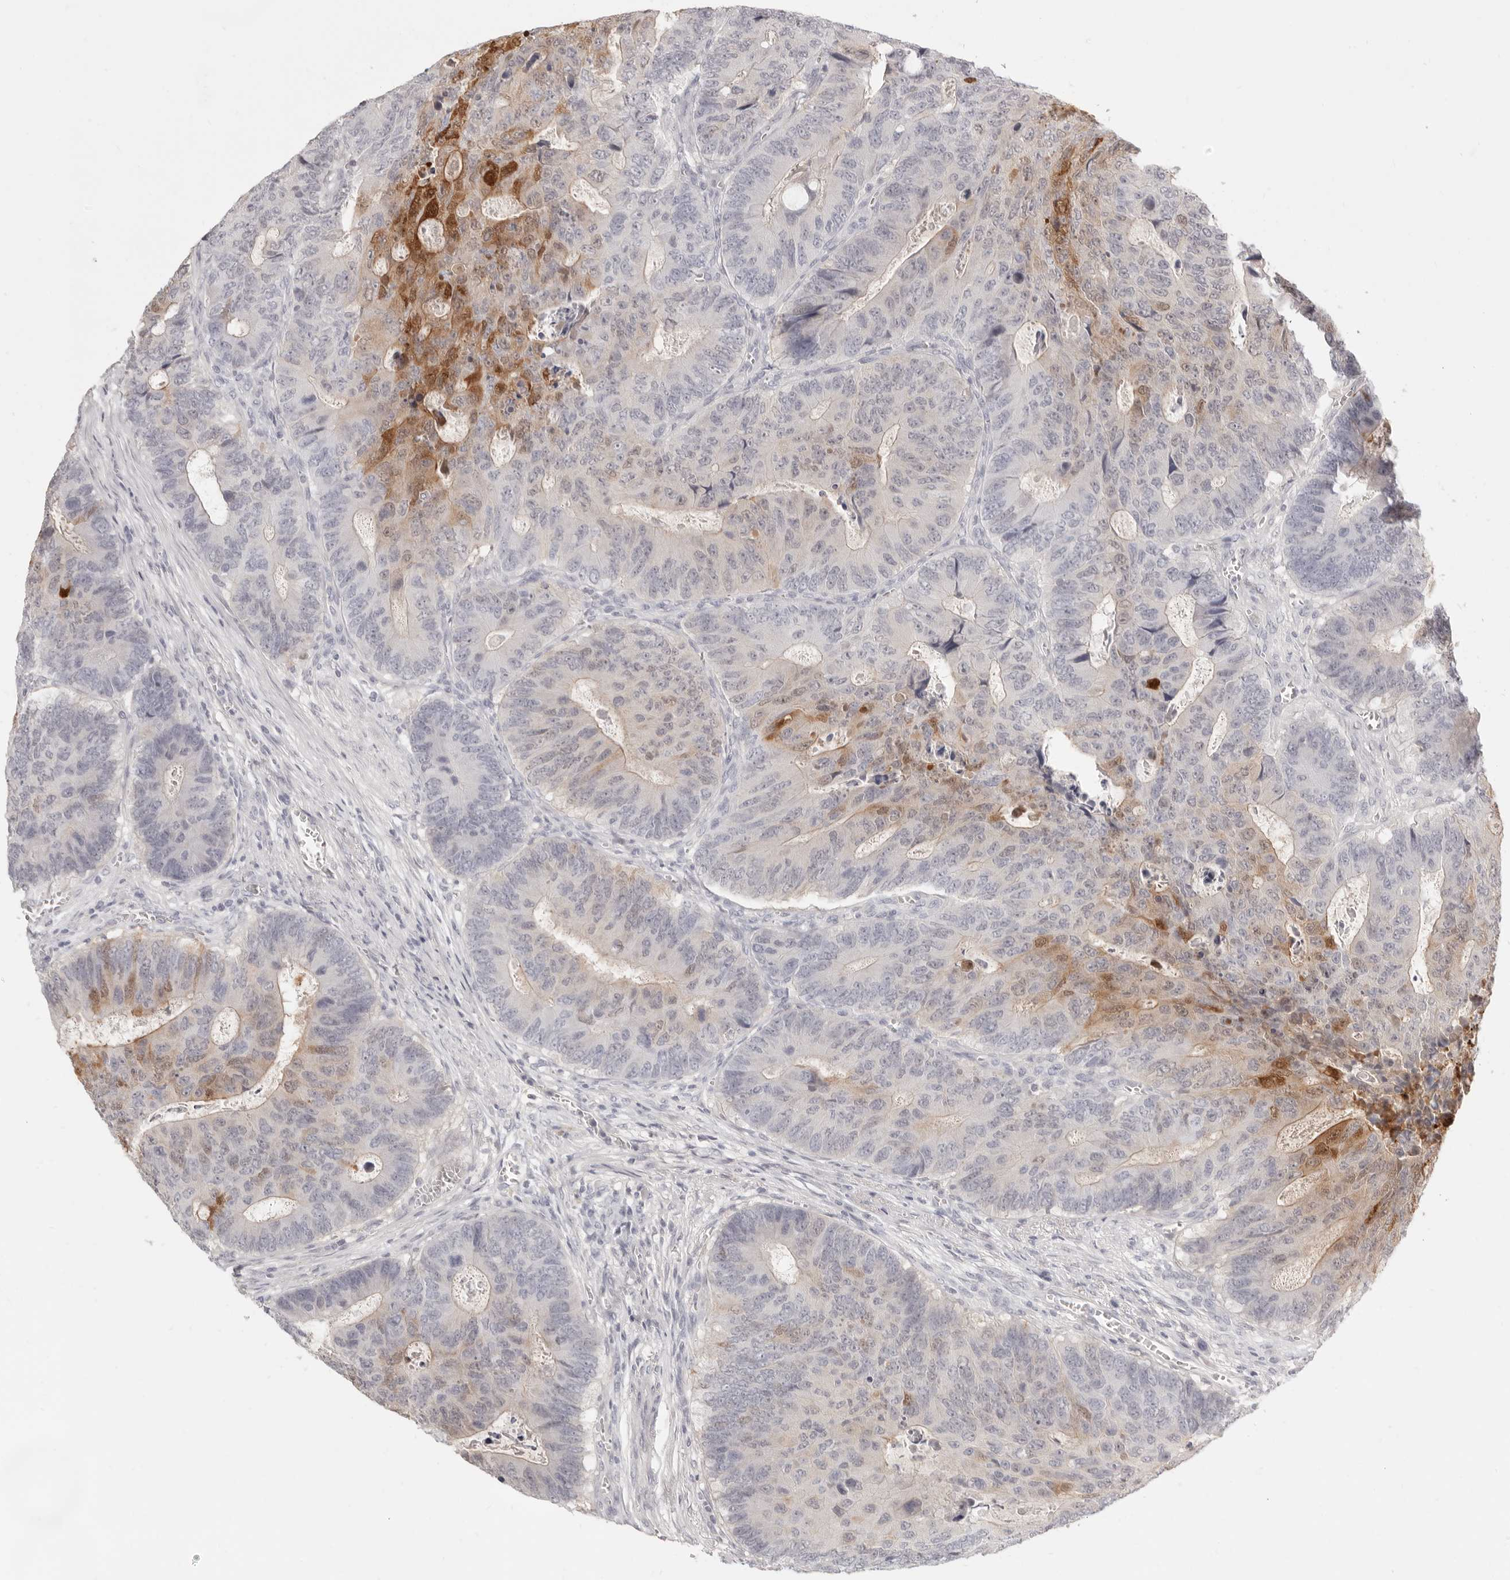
{"staining": {"intensity": "moderate", "quantity": "<25%", "location": "cytoplasmic/membranous,nuclear"}, "tissue": "colorectal cancer", "cell_type": "Tumor cells", "image_type": "cancer", "snomed": [{"axis": "morphology", "description": "Adenocarcinoma, NOS"}, {"axis": "topography", "description": "Colon"}], "caption": "The histopathology image demonstrates staining of colorectal cancer (adenocarcinoma), revealing moderate cytoplasmic/membranous and nuclear protein expression (brown color) within tumor cells.", "gene": "FABP1", "patient": {"sex": "male", "age": 87}}